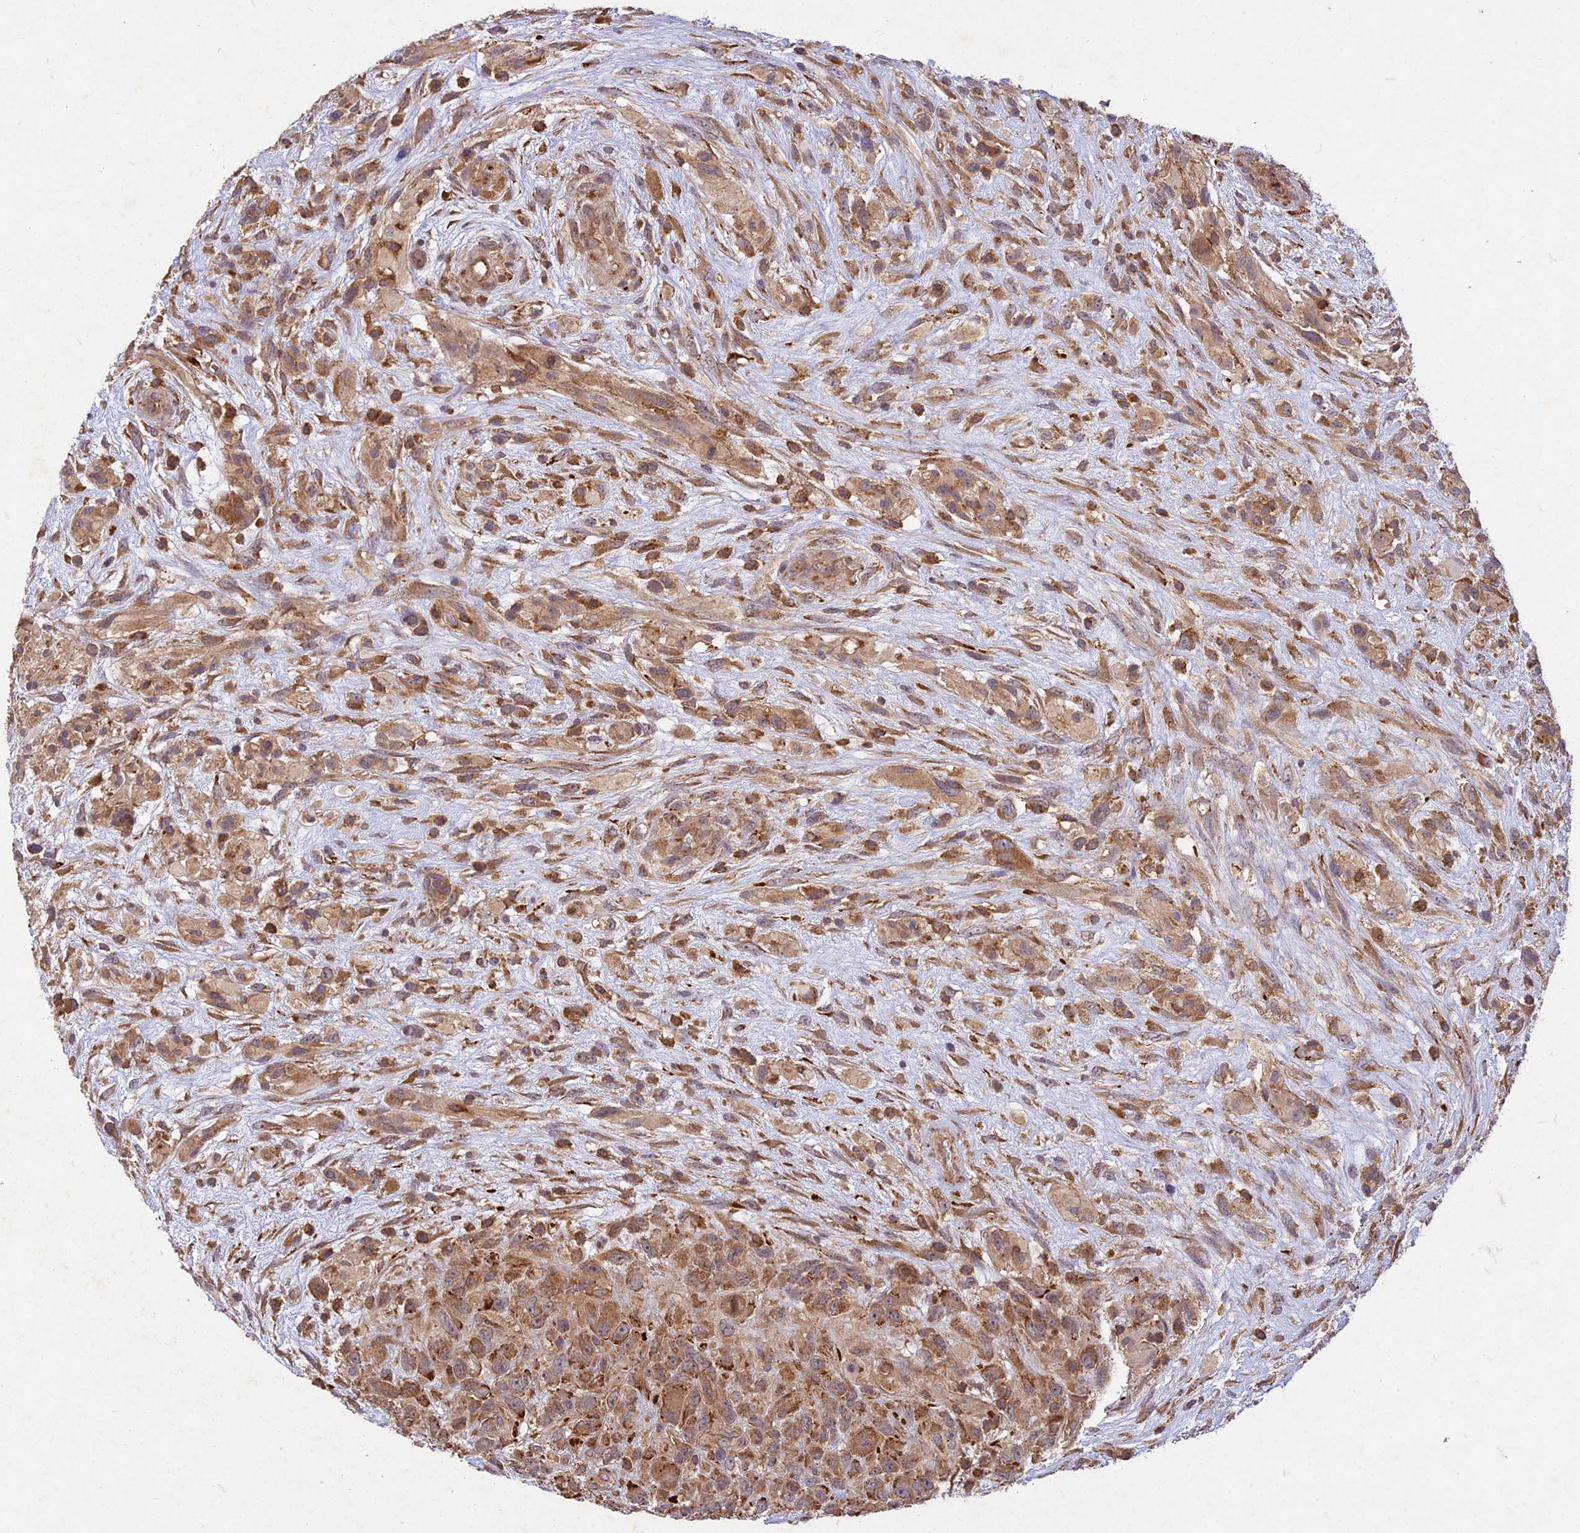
{"staining": {"intensity": "moderate", "quantity": ">75%", "location": "cytoplasmic/membranous"}, "tissue": "glioma", "cell_type": "Tumor cells", "image_type": "cancer", "snomed": [{"axis": "morphology", "description": "Glioma, malignant, High grade"}, {"axis": "topography", "description": "Brain"}], "caption": "IHC photomicrograph of human high-grade glioma (malignant) stained for a protein (brown), which demonstrates medium levels of moderate cytoplasmic/membranous positivity in about >75% of tumor cells.", "gene": "NXNL2", "patient": {"sex": "male", "age": 61}}